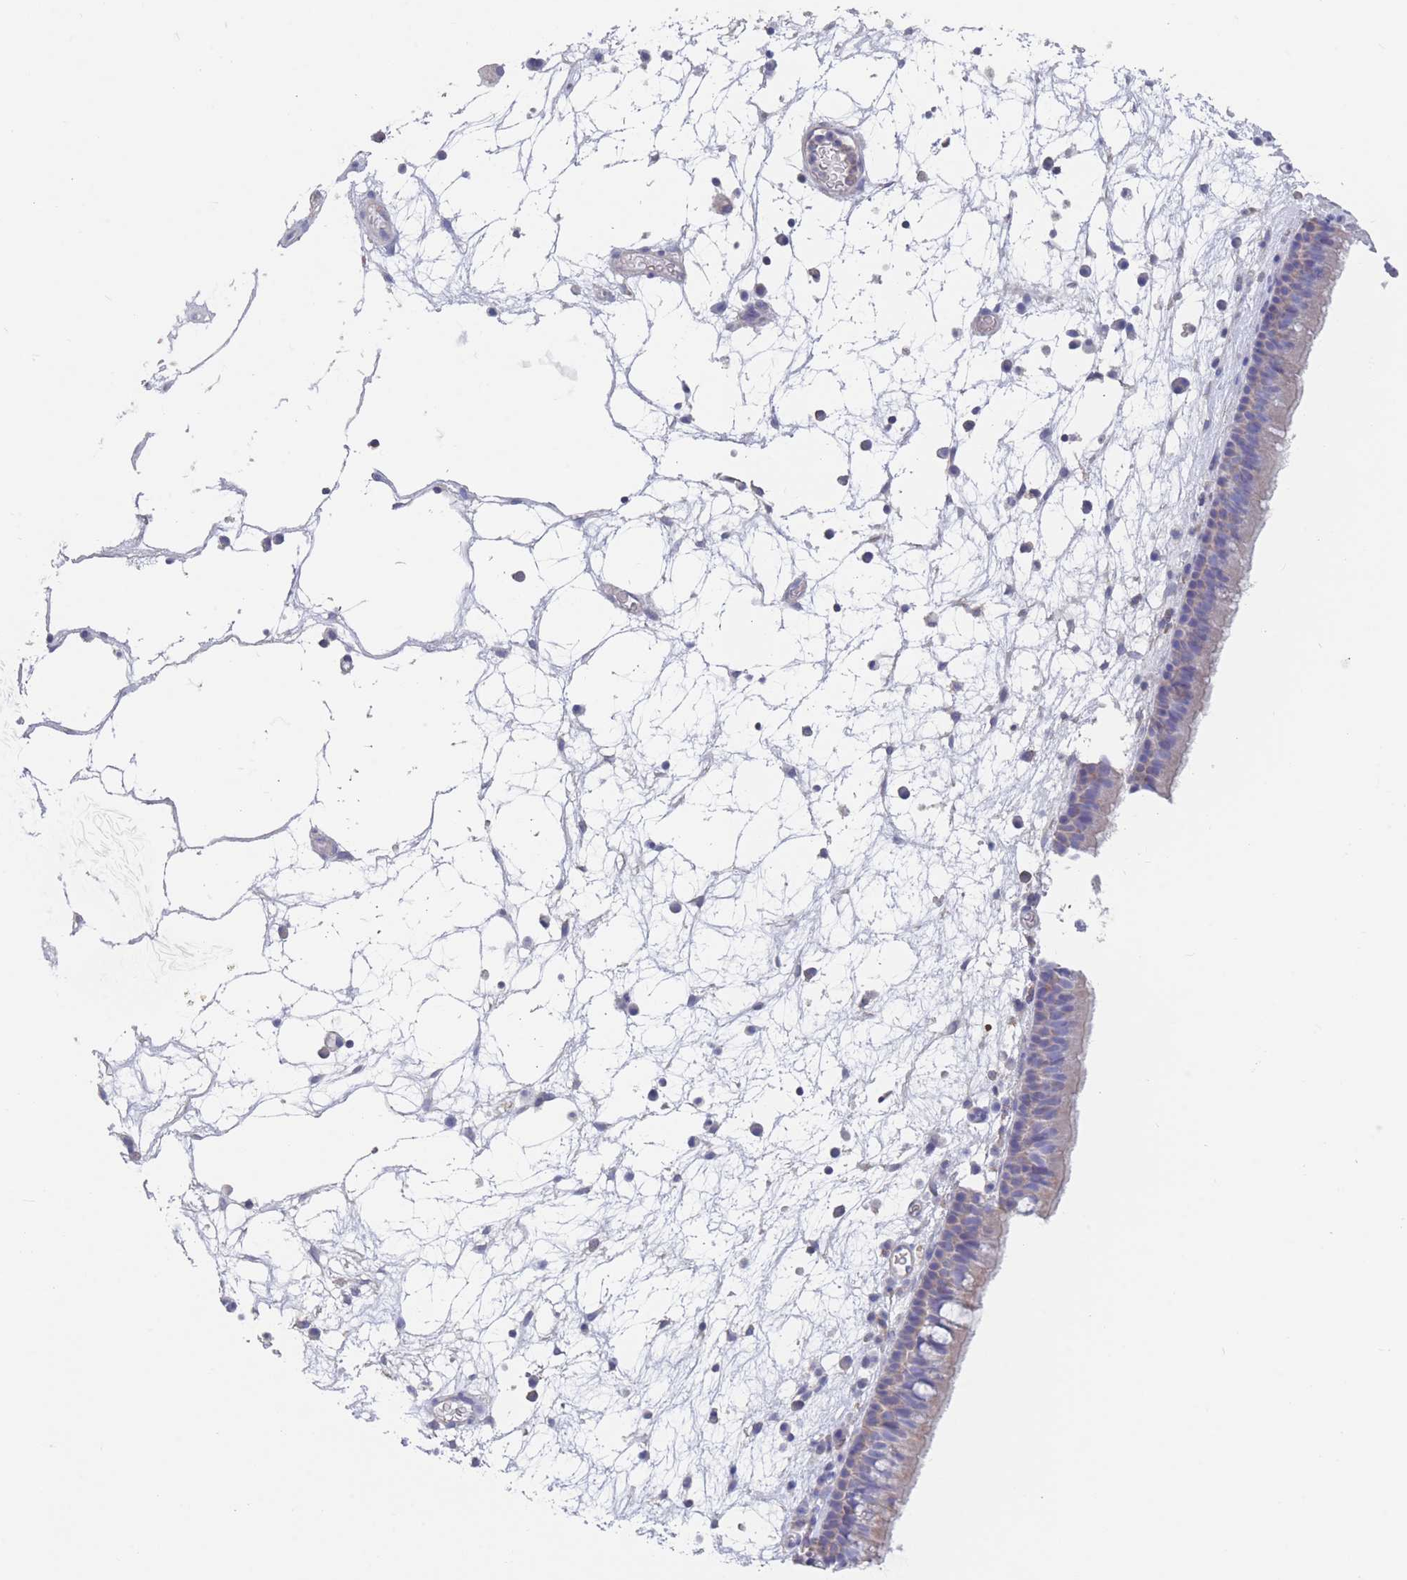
{"staining": {"intensity": "weak", "quantity": "<25%", "location": "cytoplasmic/membranous"}, "tissue": "nasopharynx", "cell_type": "Respiratory epithelial cells", "image_type": "normal", "snomed": [{"axis": "morphology", "description": "Normal tissue, NOS"}, {"axis": "morphology", "description": "Inflammation, NOS"}, {"axis": "morphology", "description": "Malignant melanoma, Metastatic site"}, {"axis": "topography", "description": "Nasopharynx"}], "caption": "Immunohistochemistry photomicrograph of unremarkable human nasopharynx stained for a protein (brown), which demonstrates no expression in respiratory epithelial cells. (Stains: DAB immunohistochemistry (IHC) with hematoxylin counter stain, Microscopy: brightfield microscopy at high magnification).", "gene": "ADH1A", "patient": {"sex": "male", "age": 70}}